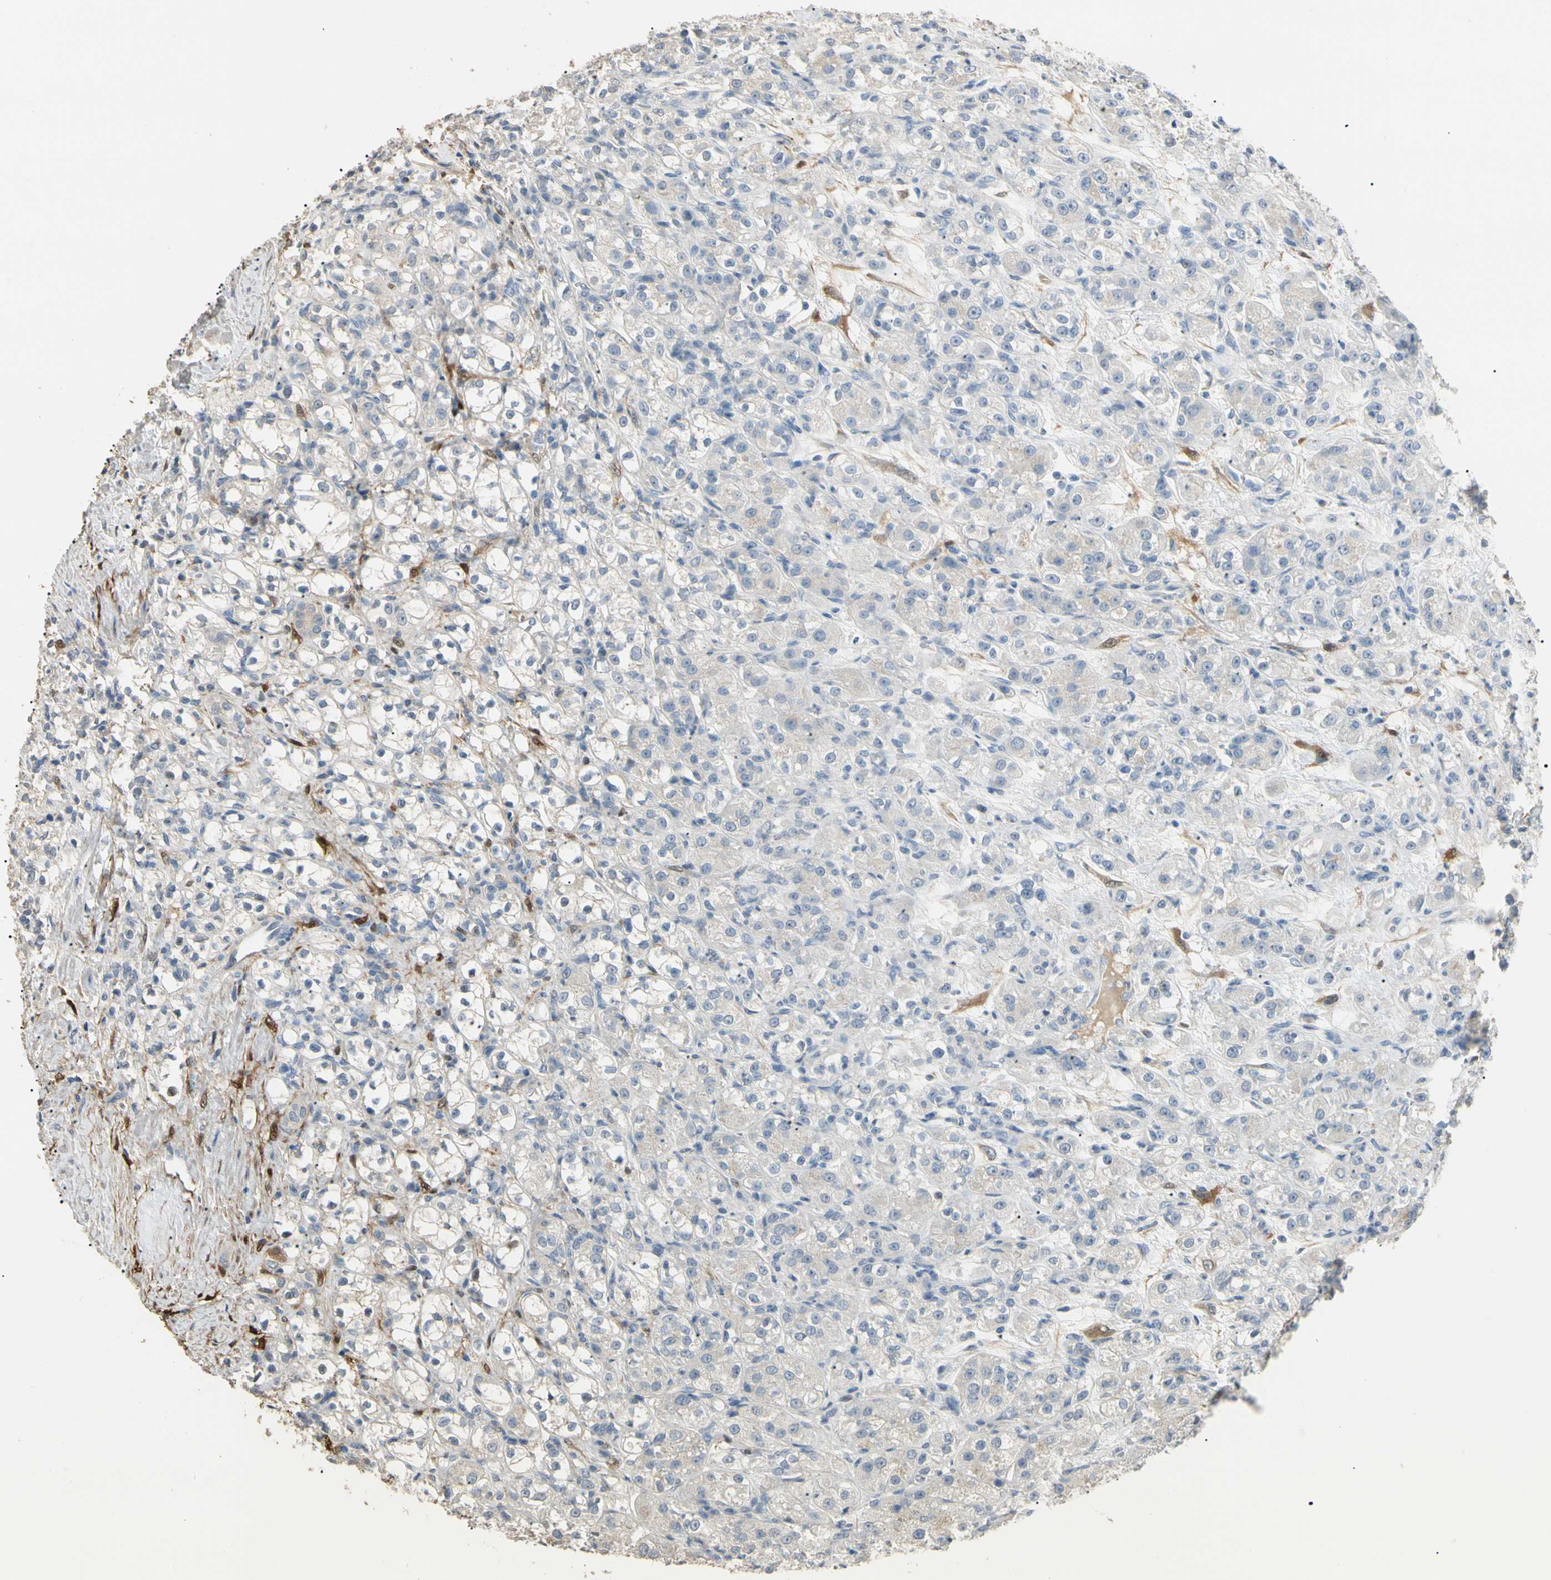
{"staining": {"intensity": "negative", "quantity": "none", "location": "none"}, "tissue": "renal cancer", "cell_type": "Tumor cells", "image_type": "cancer", "snomed": [{"axis": "morphology", "description": "Normal tissue, NOS"}, {"axis": "morphology", "description": "Adenocarcinoma, NOS"}, {"axis": "topography", "description": "Kidney"}], "caption": "The photomicrograph displays no significant staining in tumor cells of adenocarcinoma (renal).", "gene": "GNE", "patient": {"sex": "male", "age": 61}}